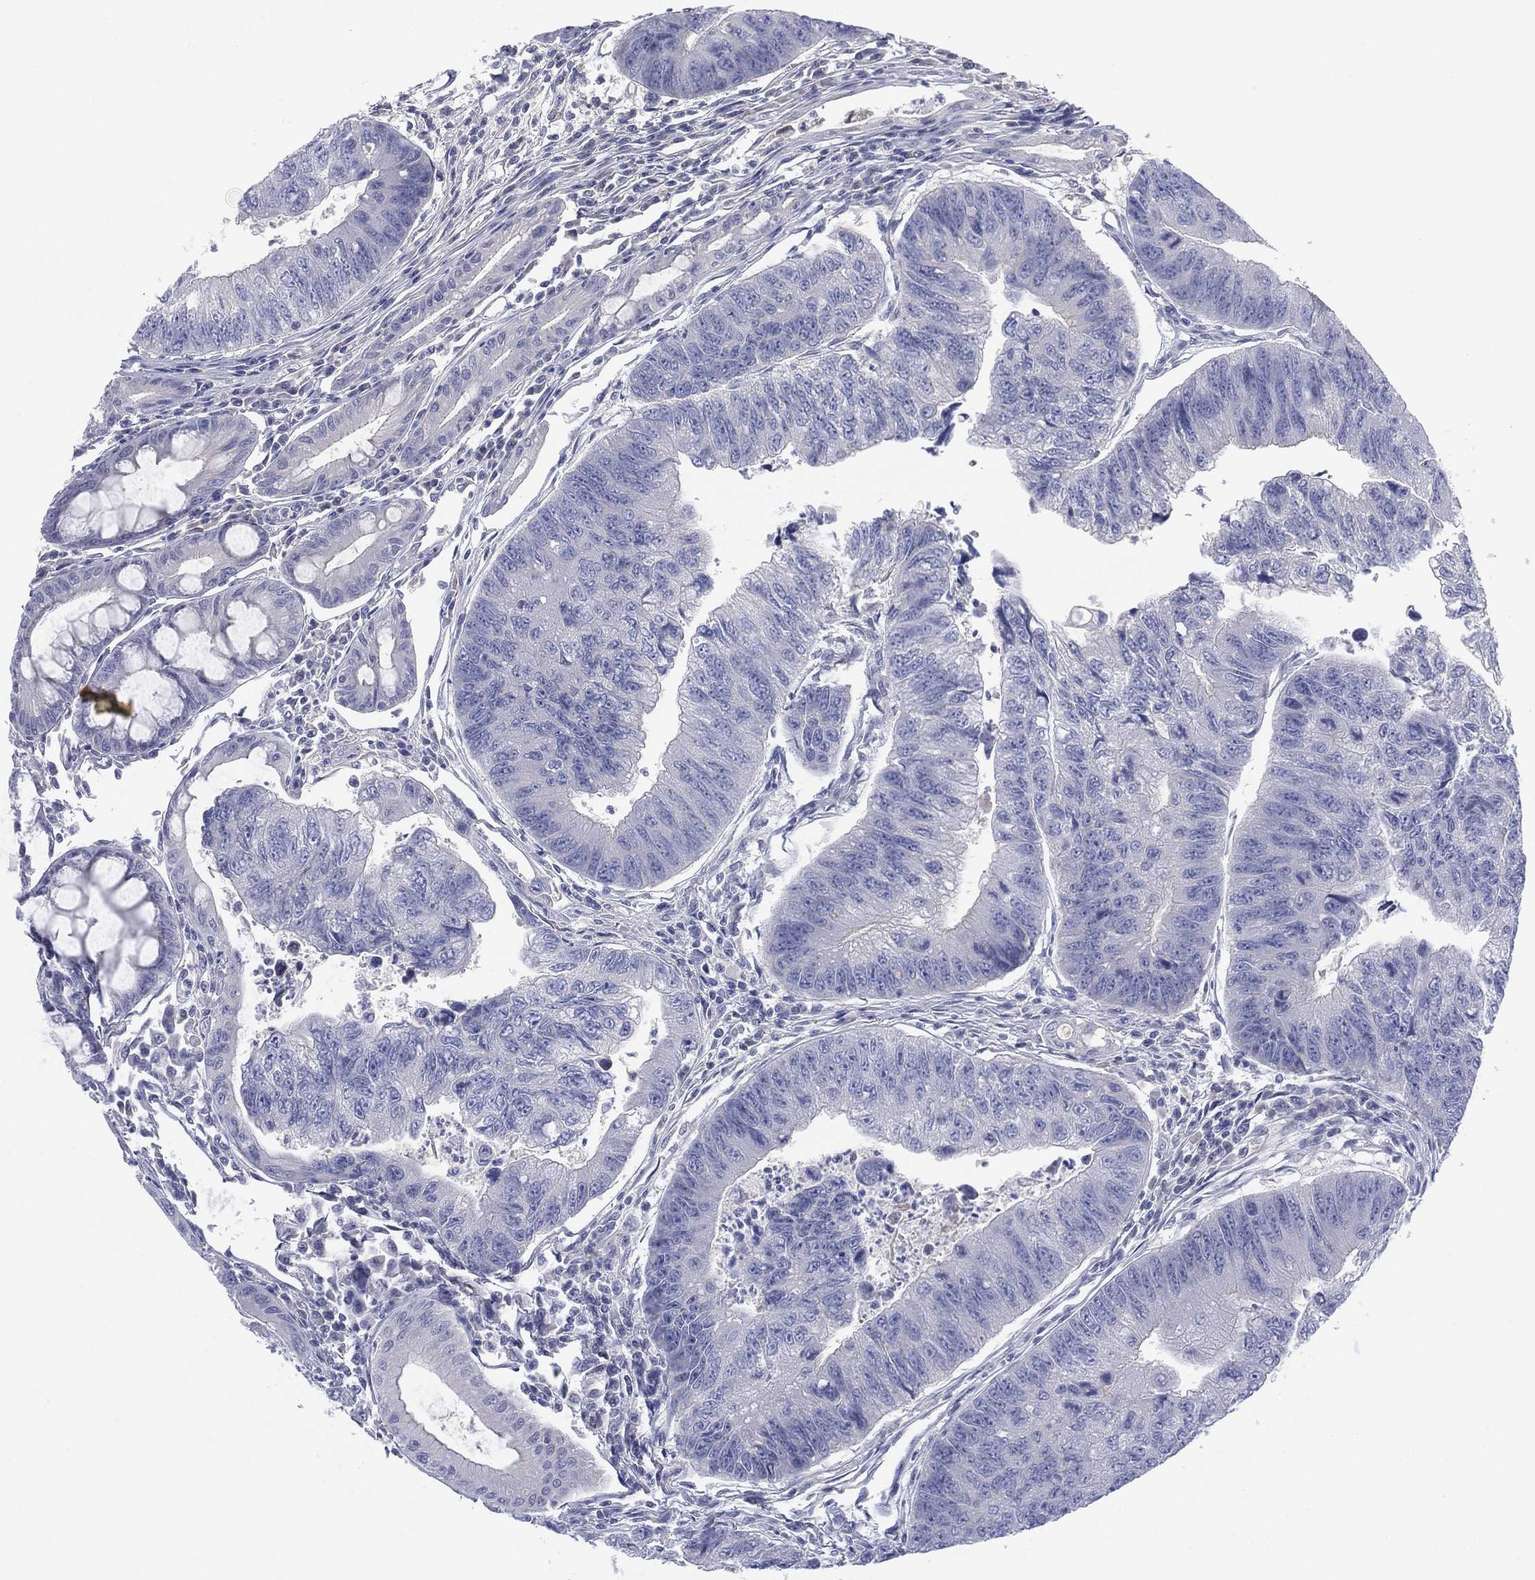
{"staining": {"intensity": "negative", "quantity": "none", "location": "none"}, "tissue": "colorectal cancer", "cell_type": "Tumor cells", "image_type": "cancer", "snomed": [{"axis": "morphology", "description": "Adenocarcinoma, NOS"}, {"axis": "topography", "description": "Colon"}], "caption": "Tumor cells are negative for protein expression in human colorectal cancer.", "gene": "CYP2D6", "patient": {"sex": "female", "age": 65}}